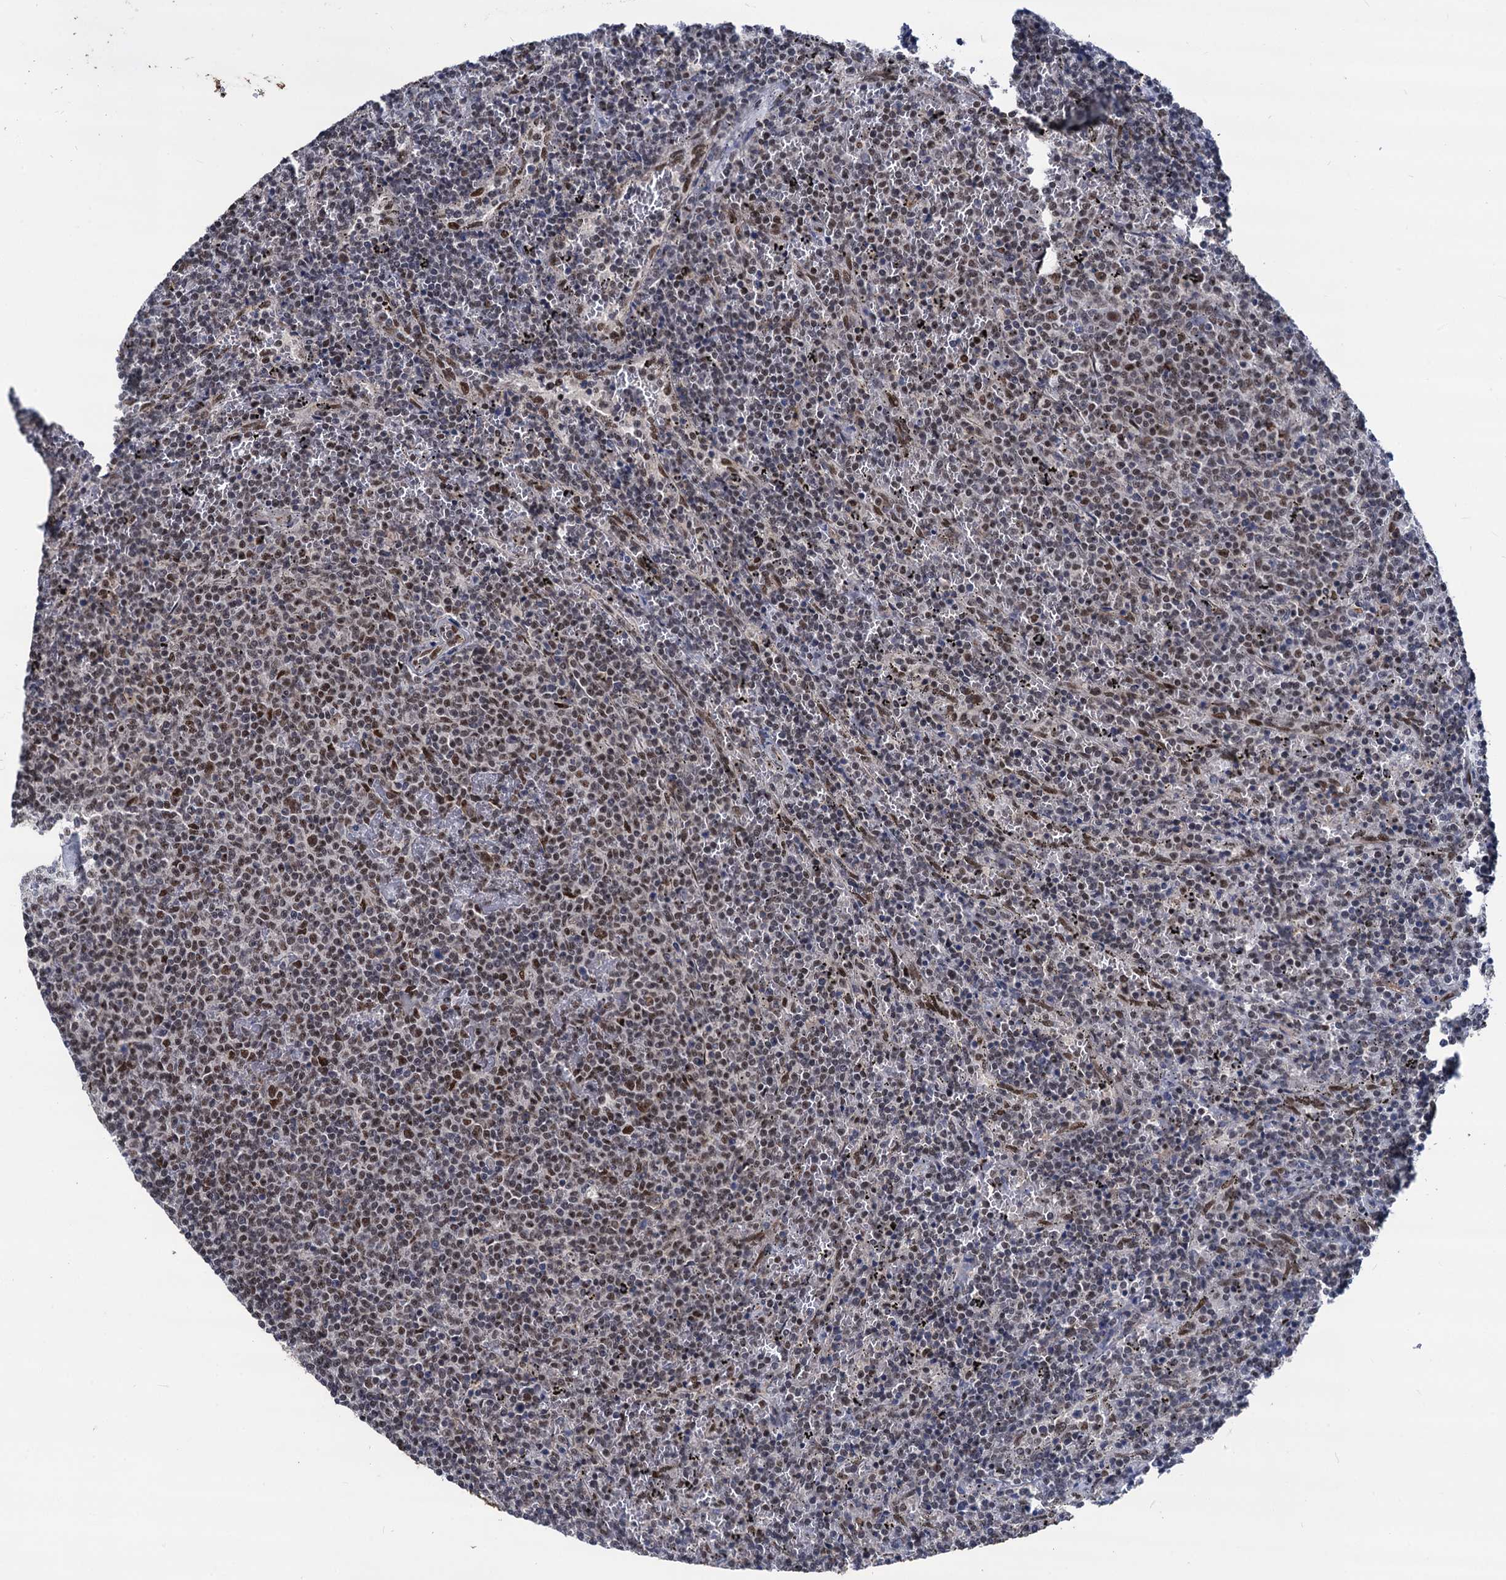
{"staining": {"intensity": "moderate", "quantity": "<25%", "location": "nuclear"}, "tissue": "lymphoma", "cell_type": "Tumor cells", "image_type": "cancer", "snomed": [{"axis": "morphology", "description": "Malignant lymphoma, non-Hodgkin's type, Low grade"}, {"axis": "topography", "description": "Spleen"}], "caption": "Protein expression analysis of human lymphoma reveals moderate nuclear expression in approximately <25% of tumor cells. (Stains: DAB in brown, nuclei in blue, Microscopy: brightfield microscopy at high magnification).", "gene": "GALNT11", "patient": {"sex": "female", "age": 19}}